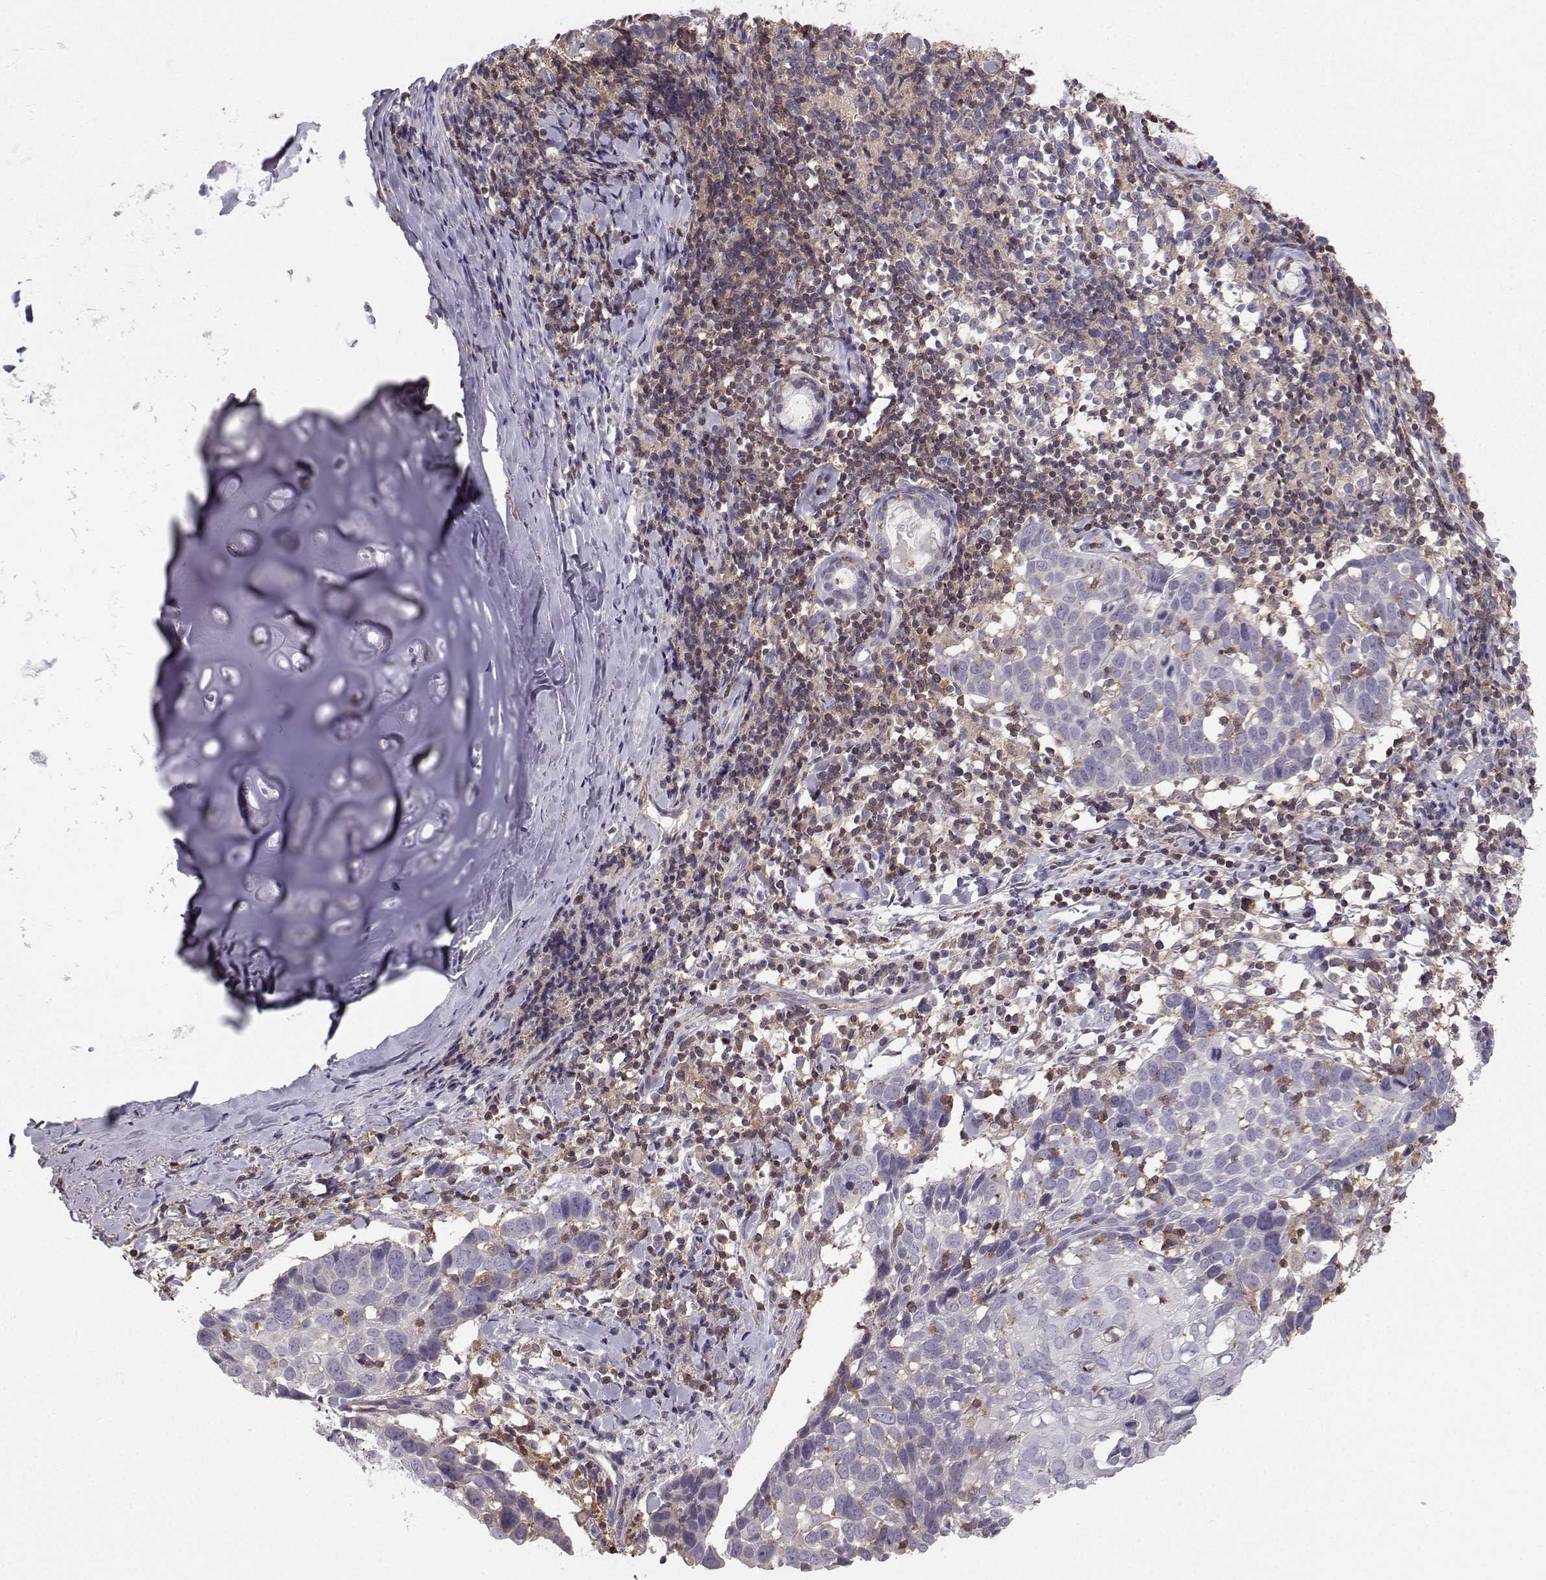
{"staining": {"intensity": "negative", "quantity": "none", "location": "none"}, "tissue": "lung cancer", "cell_type": "Tumor cells", "image_type": "cancer", "snomed": [{"axis": "morphology", "description": "Squamous cell carcinoma, NOS"}, {"axis": "topography", "description": "Lung"}], "caption": "Immunohistochemistry of human lung cancer (squamous cell carcinoma) demonstrates no expression in tumor cells. (Stains: DAB (3,3'-diaminobenzidine) immunohistochemistry with hematoxylin counter stain, Microscopy: brightfield microscopy at high magnification).", "gene": "ZBTB32", "patient": {"sex": "male", "age": 57}}